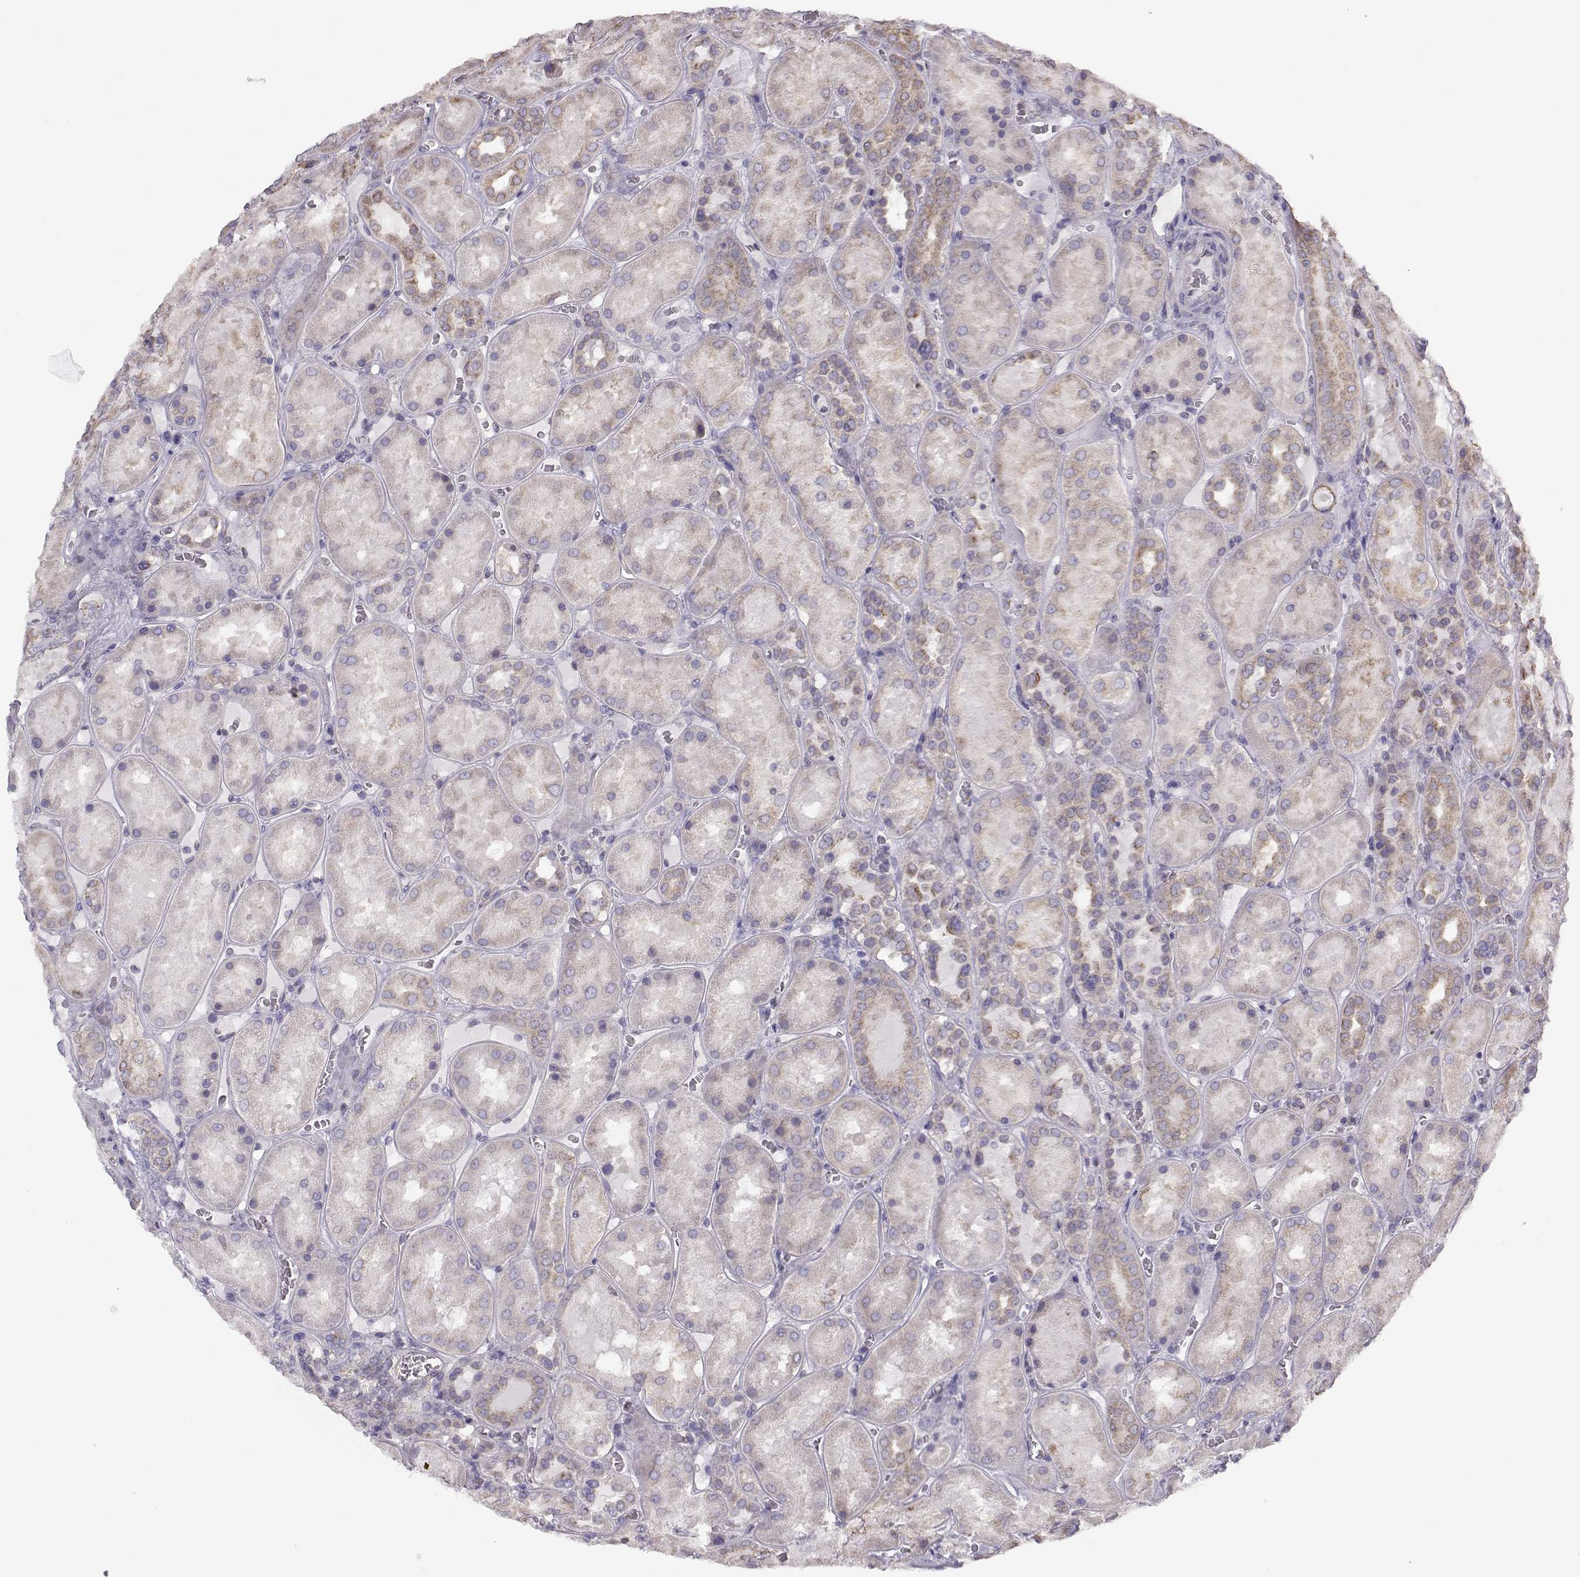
{"staining": {"intensity": "moderate", "quantity": "<25%", "location": "cytoplasmic/membranous"}, "tissue": "kidney", "cell_type": "Cells in glomeruli", "image_type": "normal", "snomed": [{"axis": "morphology", "description": "Normal tissue, NOS"}, {"axis": "topography", "description": "Kidney"}], "caption": "Immunohistochemical staining of benign kidney displays <25% levels of moderate cytoplasmic/membranous protein expression in approximately <25% of cells in glomeruli. (DAB IHC, brown staining for protein, blue staining for nuclei).", "gene": "BEND6", "patient": {"sex": "male", "age": 73}}